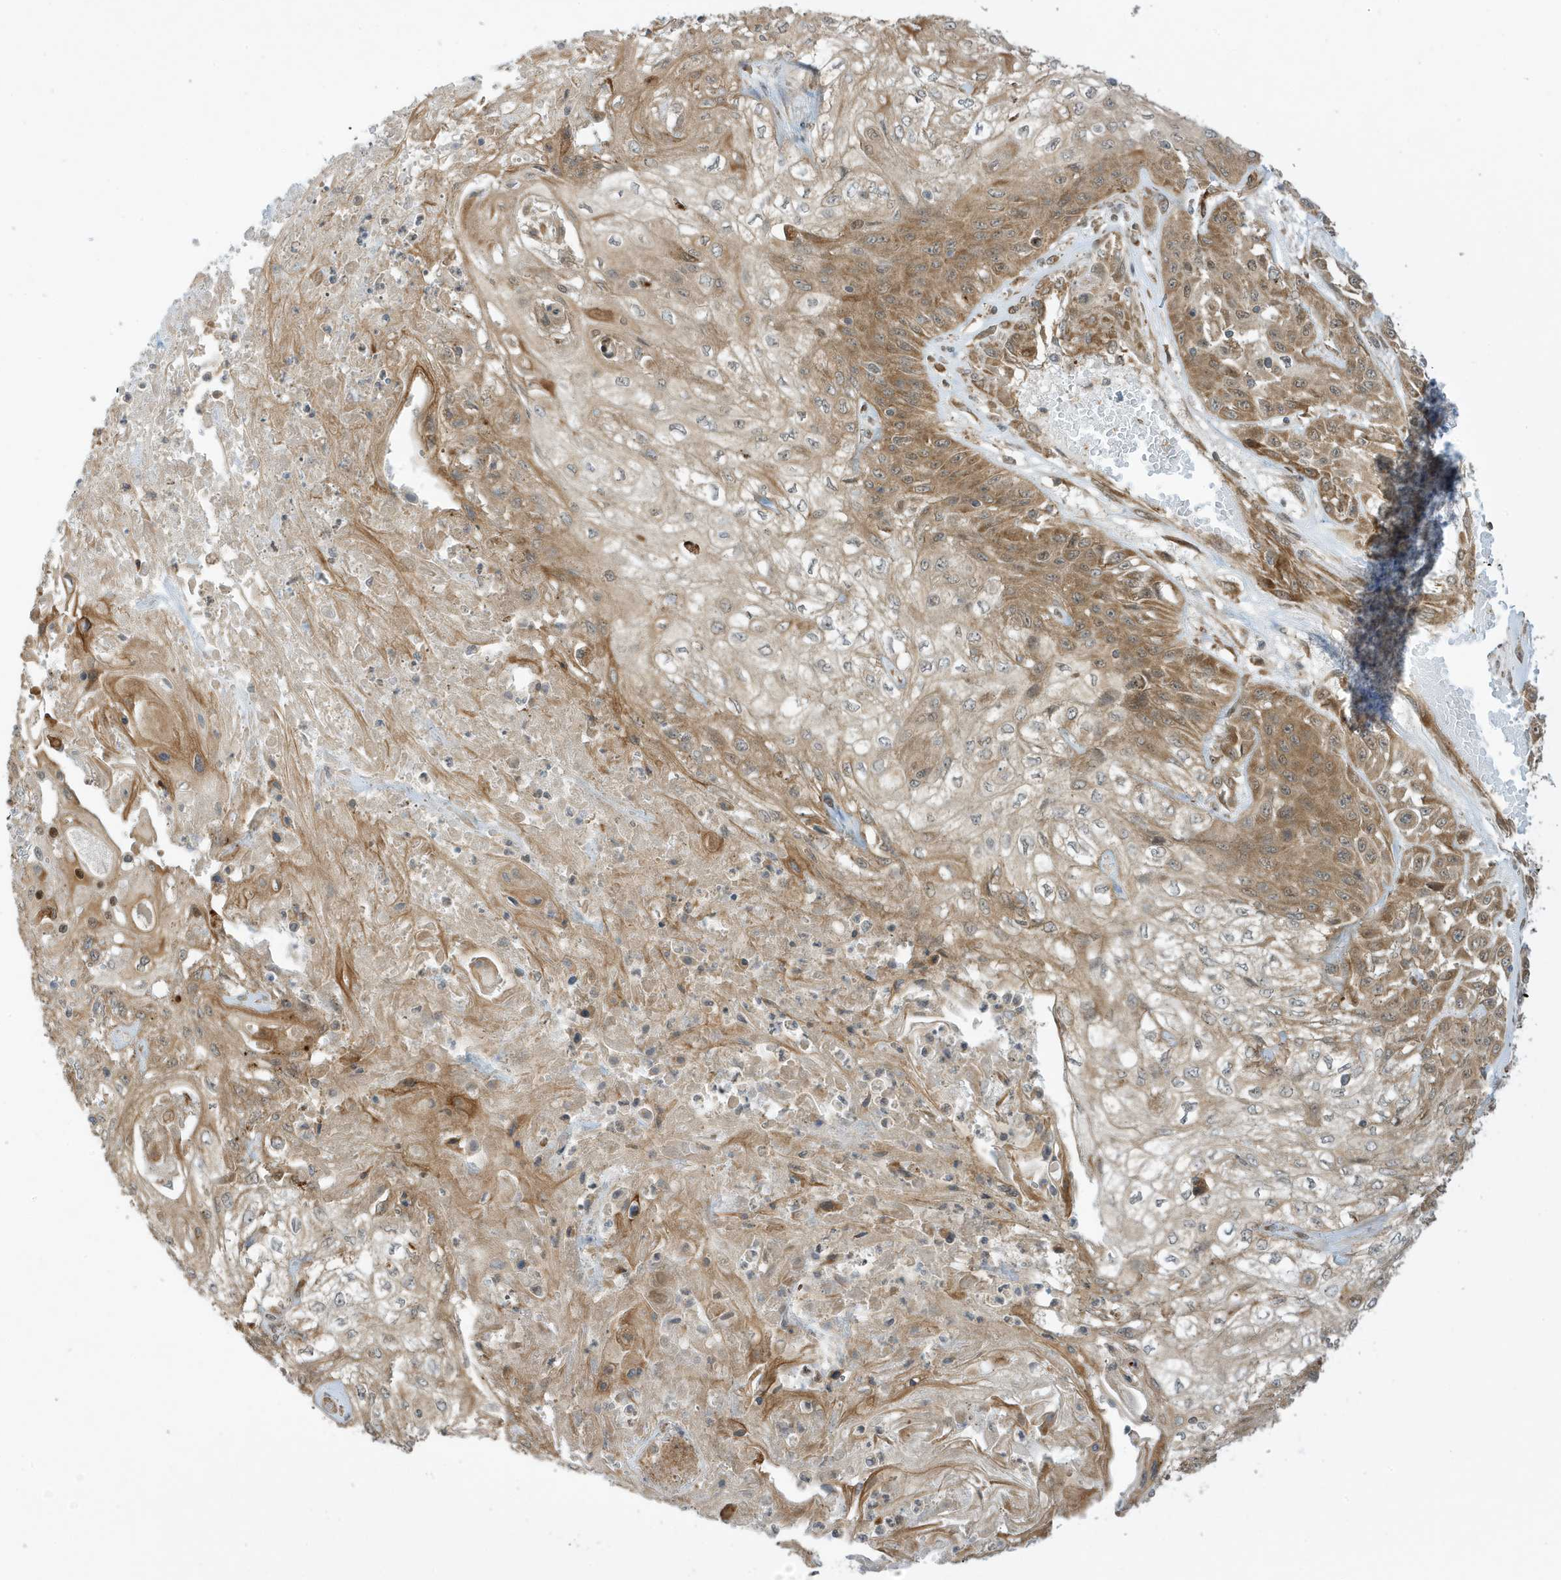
{"staining": {"intensity": "moderate", "quantity": "25%-75%", "location": "cytoplasmic/membranous"}, "tissue": "skin cancer", "cell_type": "Tumor cells", "image_type": "cancer", "snomed": [{"axis": "morphology", "description": "Squamous cell carcinoma, NOS"}, {"axis": "morphology", "description": "Squamous cell carcinoma, metastatic, NOS"}, {"axis": "topography", "description": "Skin"}, {"axis": "topography", "description": "Lymph node"}], "caption": "Moderate cytoplasmic/membranous protein positivity is present in approximately 25%-75% of tumor cells in metastatic squamous cell carcinoma (skin). The protein is stained brown, and the nuclei are stained in blue (DAB (3,3'-diaminobenzidine) IHC with brightfield microscopy, high magnification).", "gene": "DHX36", "patient": {"sex": "male", "age": 75}}